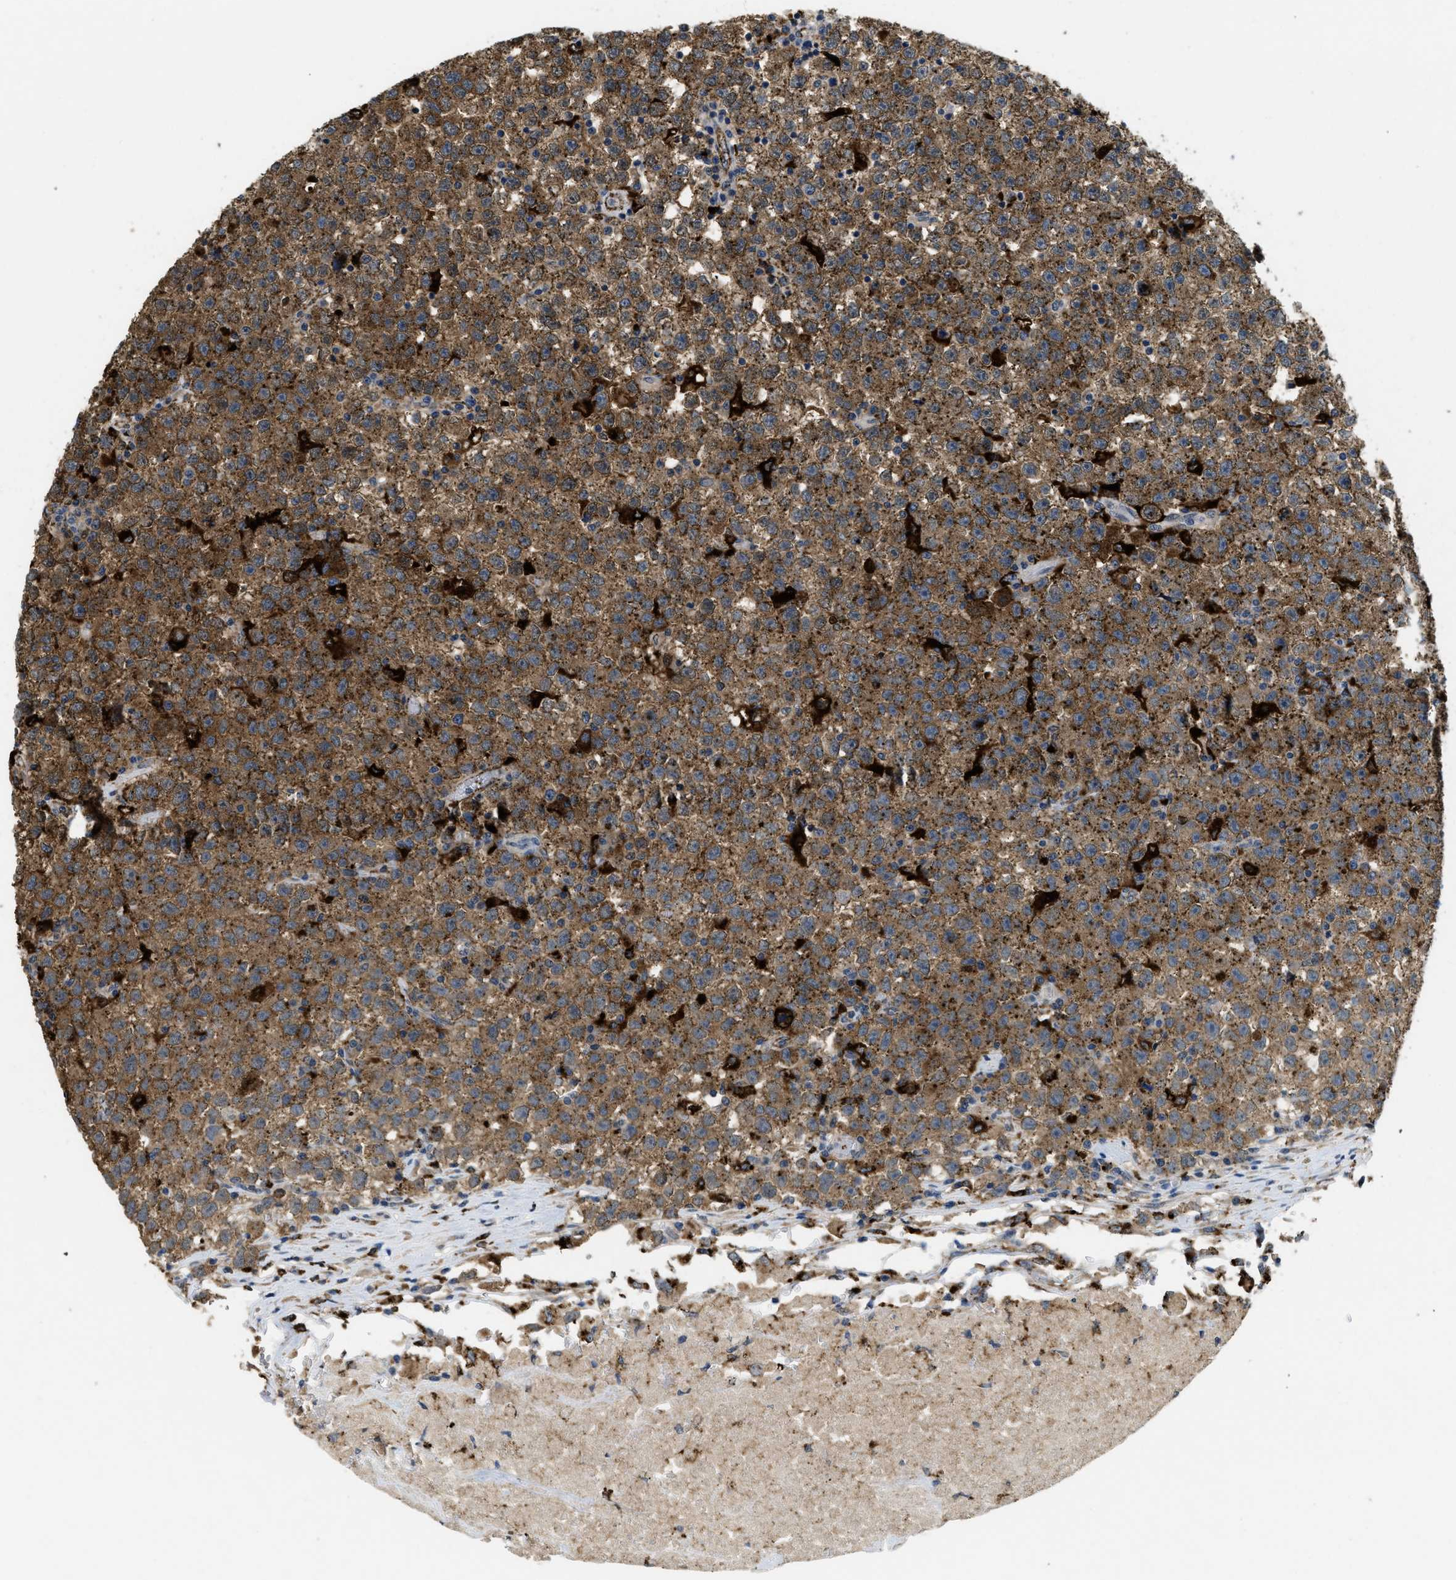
{"staining": {"intensity": "moderate", "quantity": ">75%", "location": "cytoplasmic/membranous"}, "tissue": "testis cancer", "cell_type": "Tumor cells", "image_type": "cancer", "snomed": [{"axis": "morphology", "description": "Seminoma, NOS"}, {"axis": "topography", "description": "Testis"}], "caption": "Protein staining exhibits moderate cytoplasmic/membranous positivity in approximately >75% of tumor cells in seminoma (testis). Using DAB (brown) and hematoxylin (blue) stains, captured at high magnification using brightfield microscopy.", "gene": "BMPR2", "patient": {"sex": "male", "age": 22}}